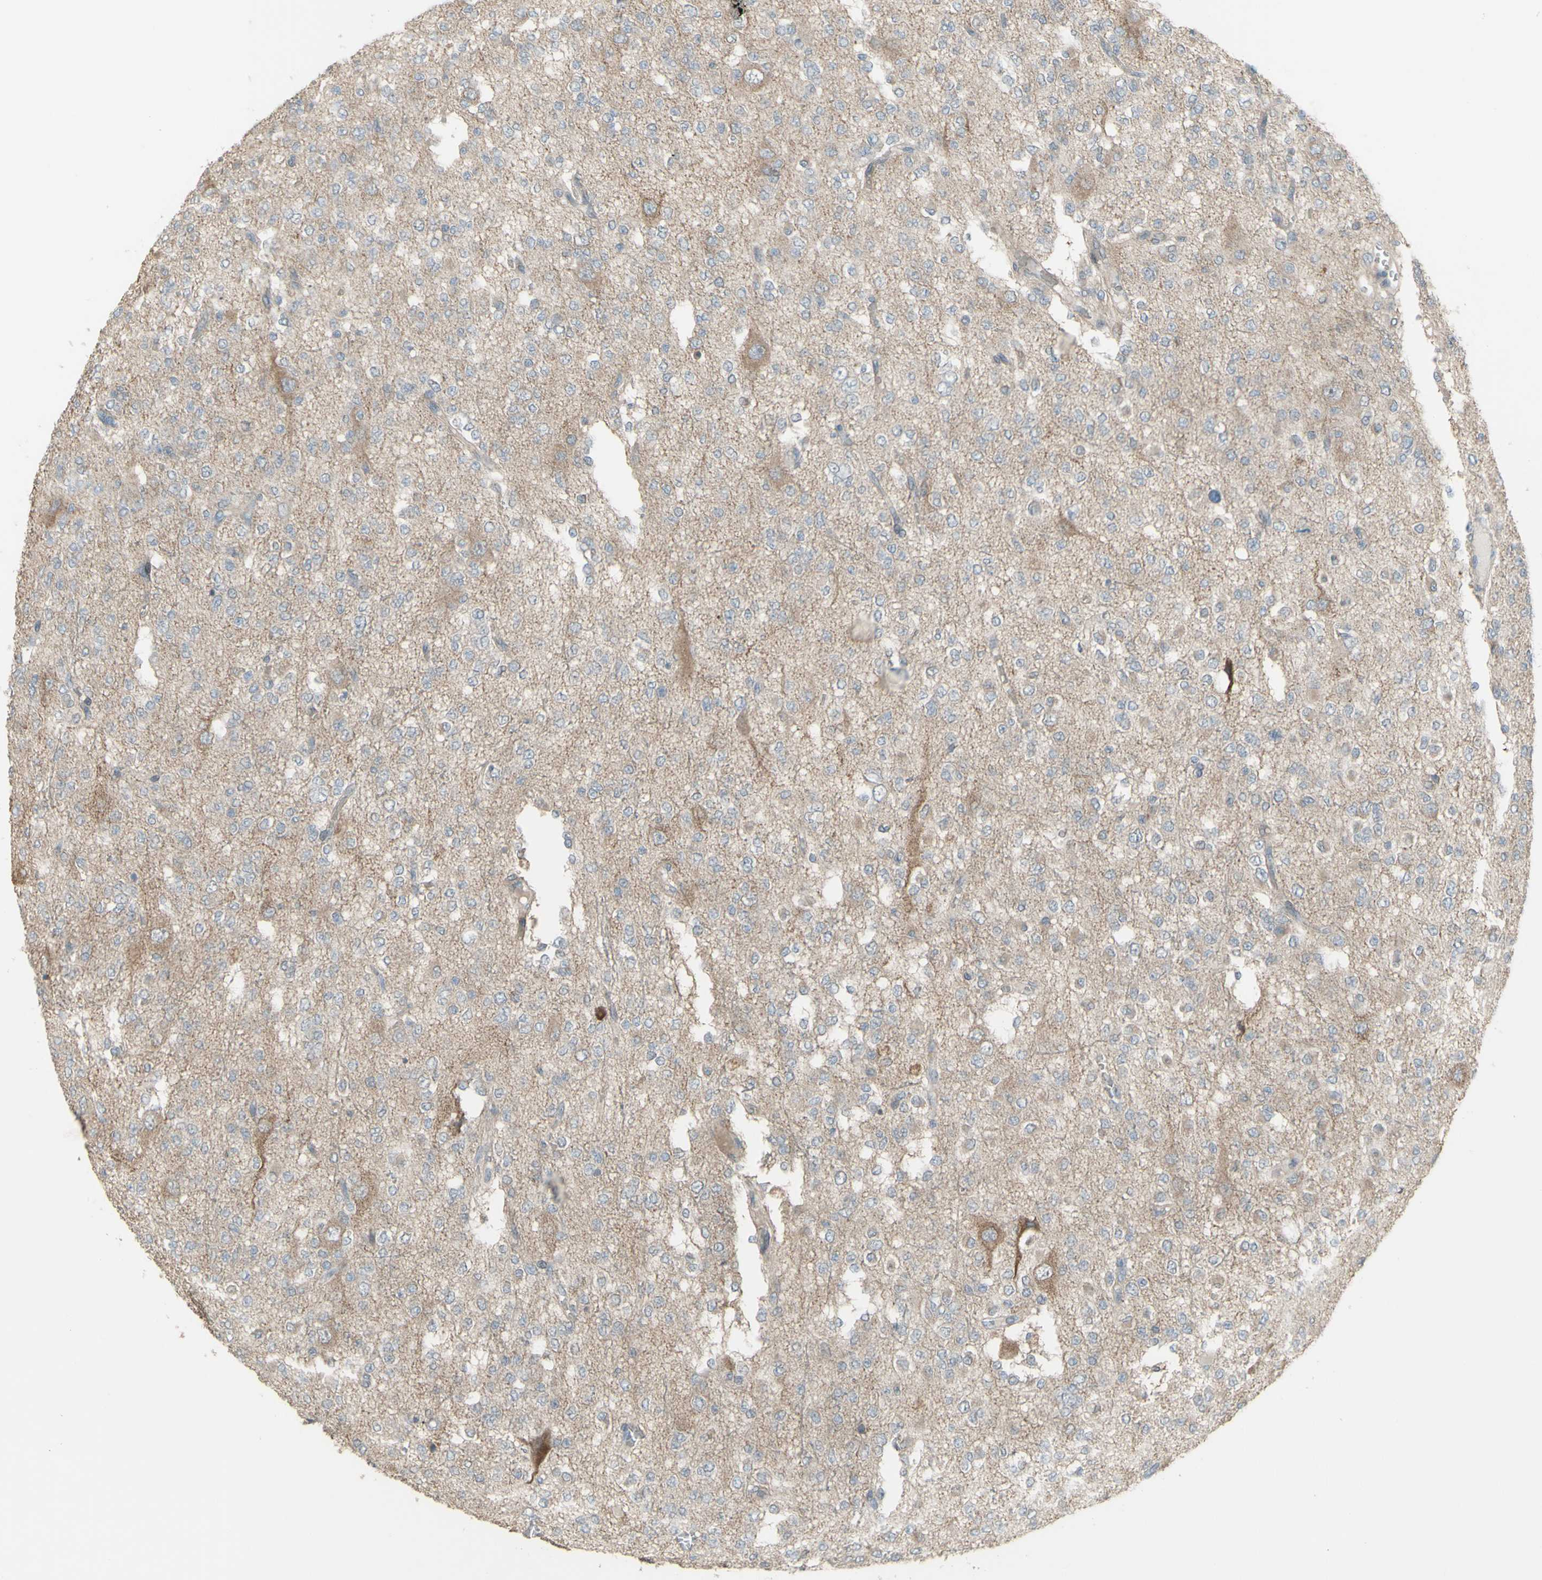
{"staining": {"intensity": "negative", "quantity": "none", "location": "none"}, "tissue": "glioma", "cell_type": "Tumor cells", "image_type": "cancer", "snomed": [{"axis": "morphology", "description": "Glioma, malignant, Low grade"}, {"axis": "topography", "description": "Brain"}], "caption": "This is an immunohistochemistry histopathology image of malignant glioma (low-grade). There is no expression in tumor cells.", "gene": "GRAMD1B", "patient": {"sex": "male", "age": 38}}